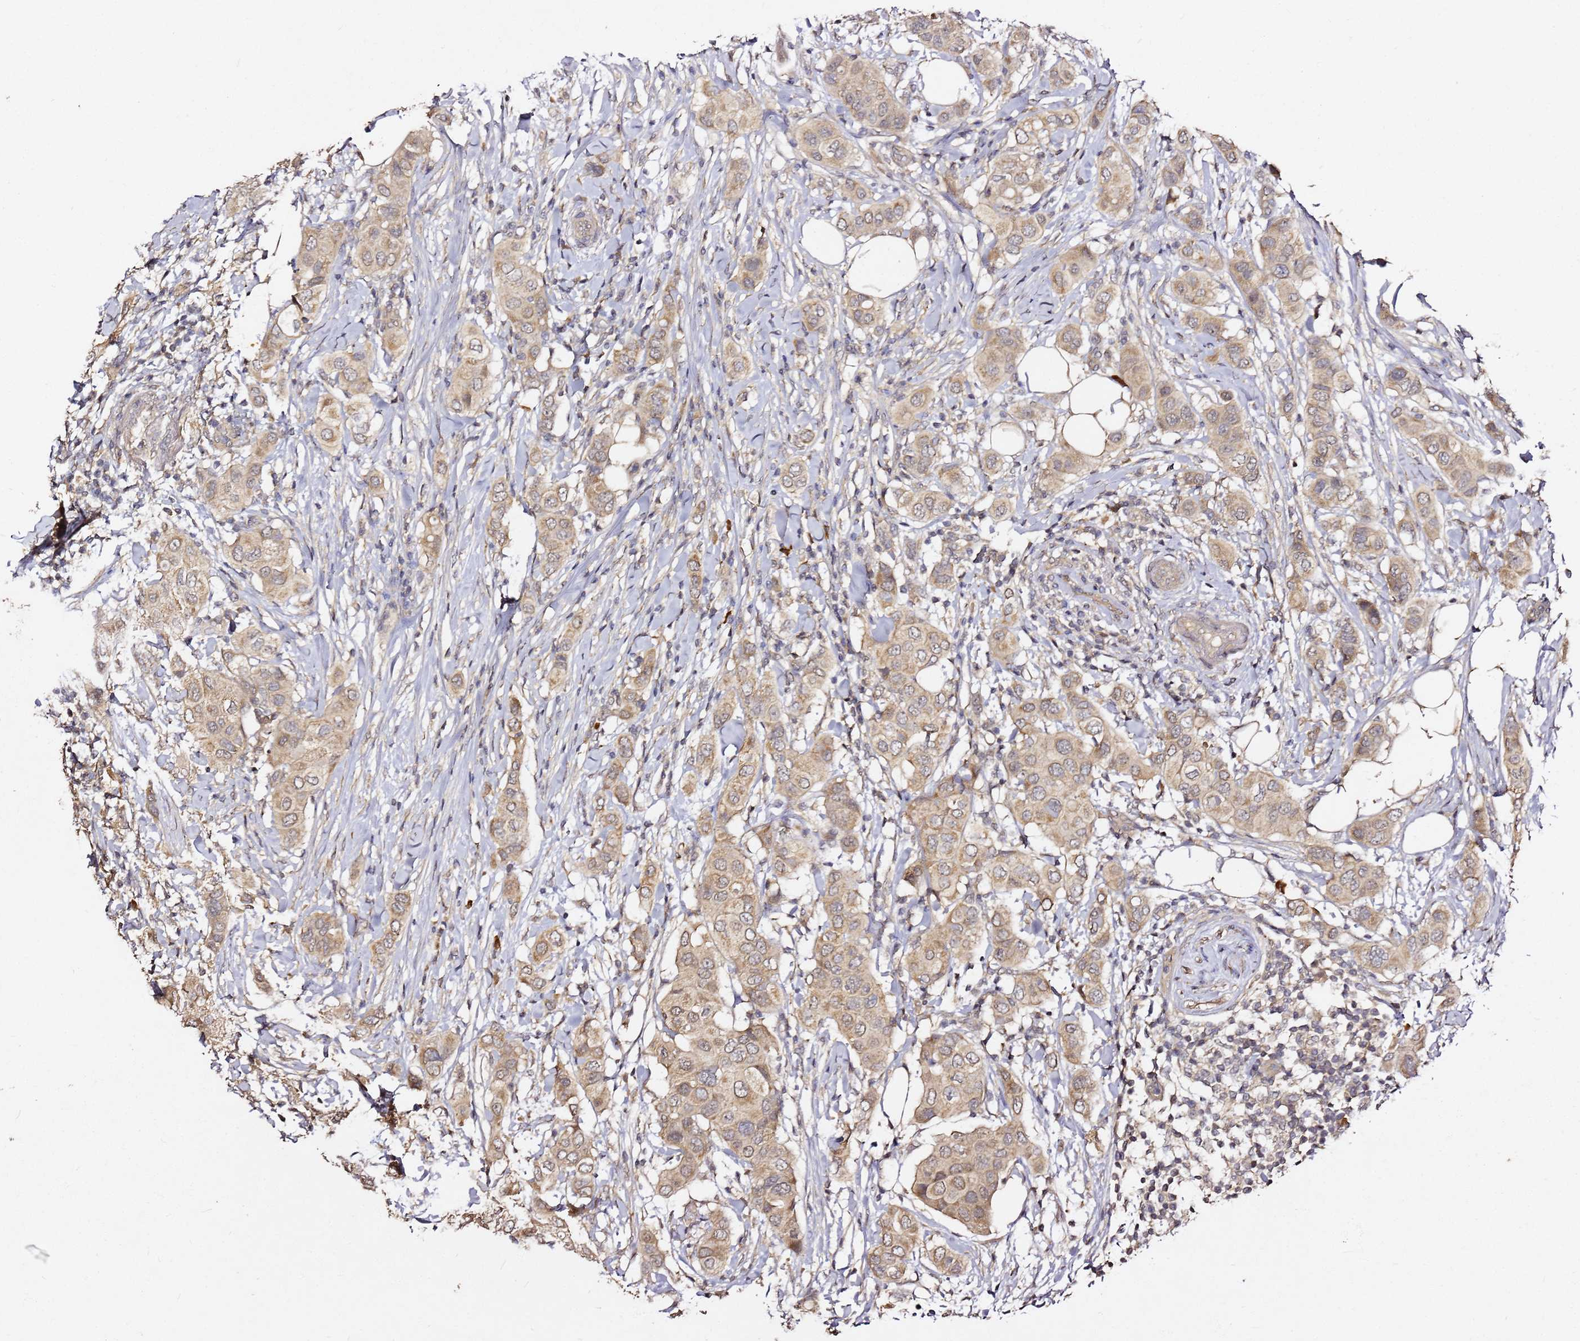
{"staining": {"intensity": "weak", "quantity": ">75%", "location": "cytoplasmic/membranous"}, "tissue": "breast cancer", "cell_type": "Tumor cells", "image_type": "cancer", "snomed": [{"axis": "morphology", "description": "Lobular carcinoma"}, {"axis": "topography", "description": "Breast"}], "caption": "Immunohistochemical staining of human breast cancer displays weak cytoplasmic/membranous protein positivity in approximately >75% of tumor cells.", "gene": "C6orf136", "patient": {"sex": "female", "age": 51}}